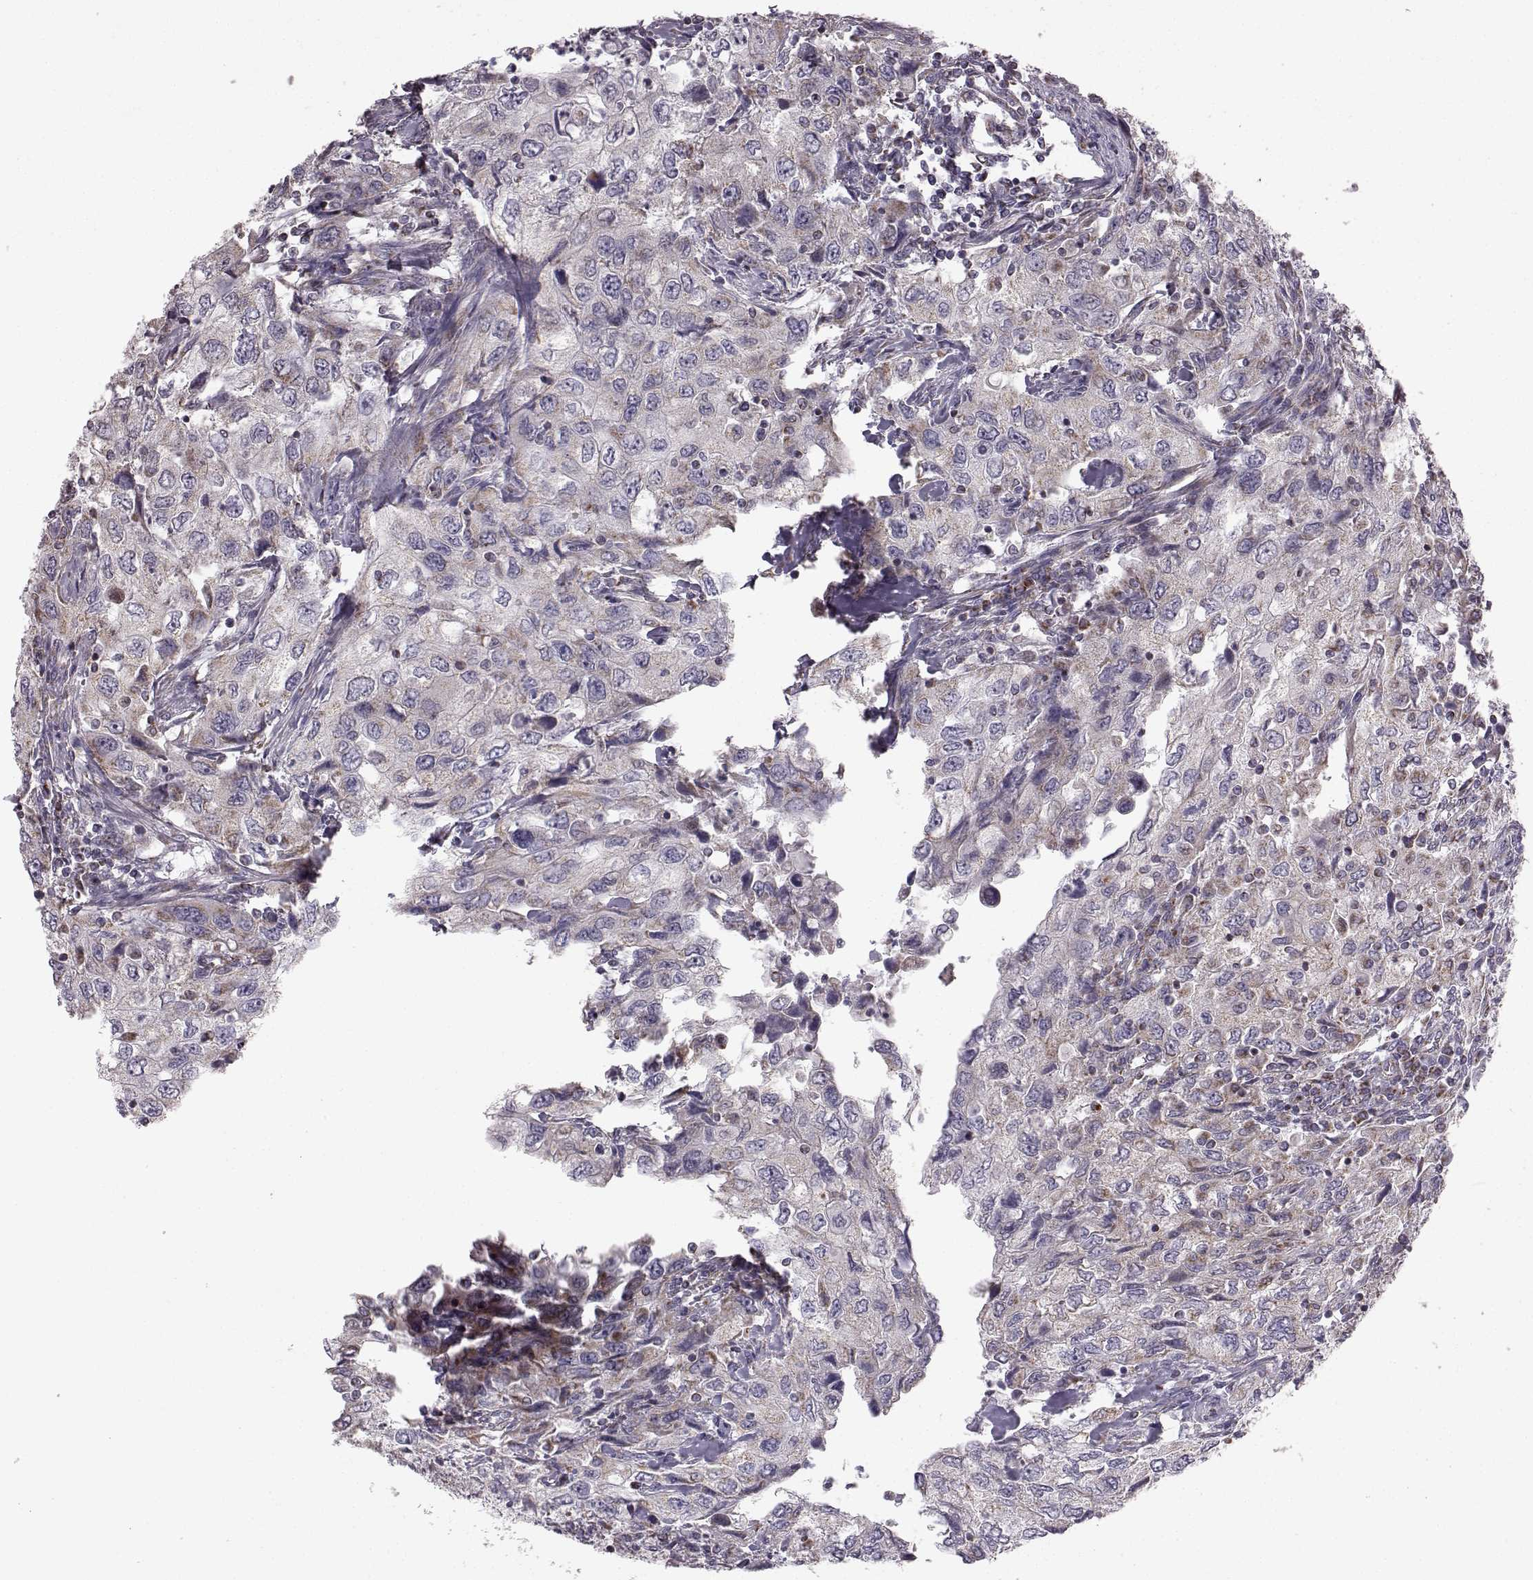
{"staining": {"intensity": "weak", "quantity": "25%-75%", "location": "cytoplasmic/membranous"}, "tissue": "urothelial cancer", "cell_type": "Tumor cells", "image_type": "cancer", "snomed": [{"axis": "morphology", "description": "Urothelial carcinoma, High grade"}, {"axis": "topography", "description": "Urinary bladder"}], "caption": "A micrograph showing weak cytoplasmic/membranous staining in approximately 25%-75% of tumor cells in urothelial carcinoma (high-grade), as visualized by brown immunohistochemical staining.", "gene": "FAM8A1", "patient": {"sex": "male", "age": 76}}